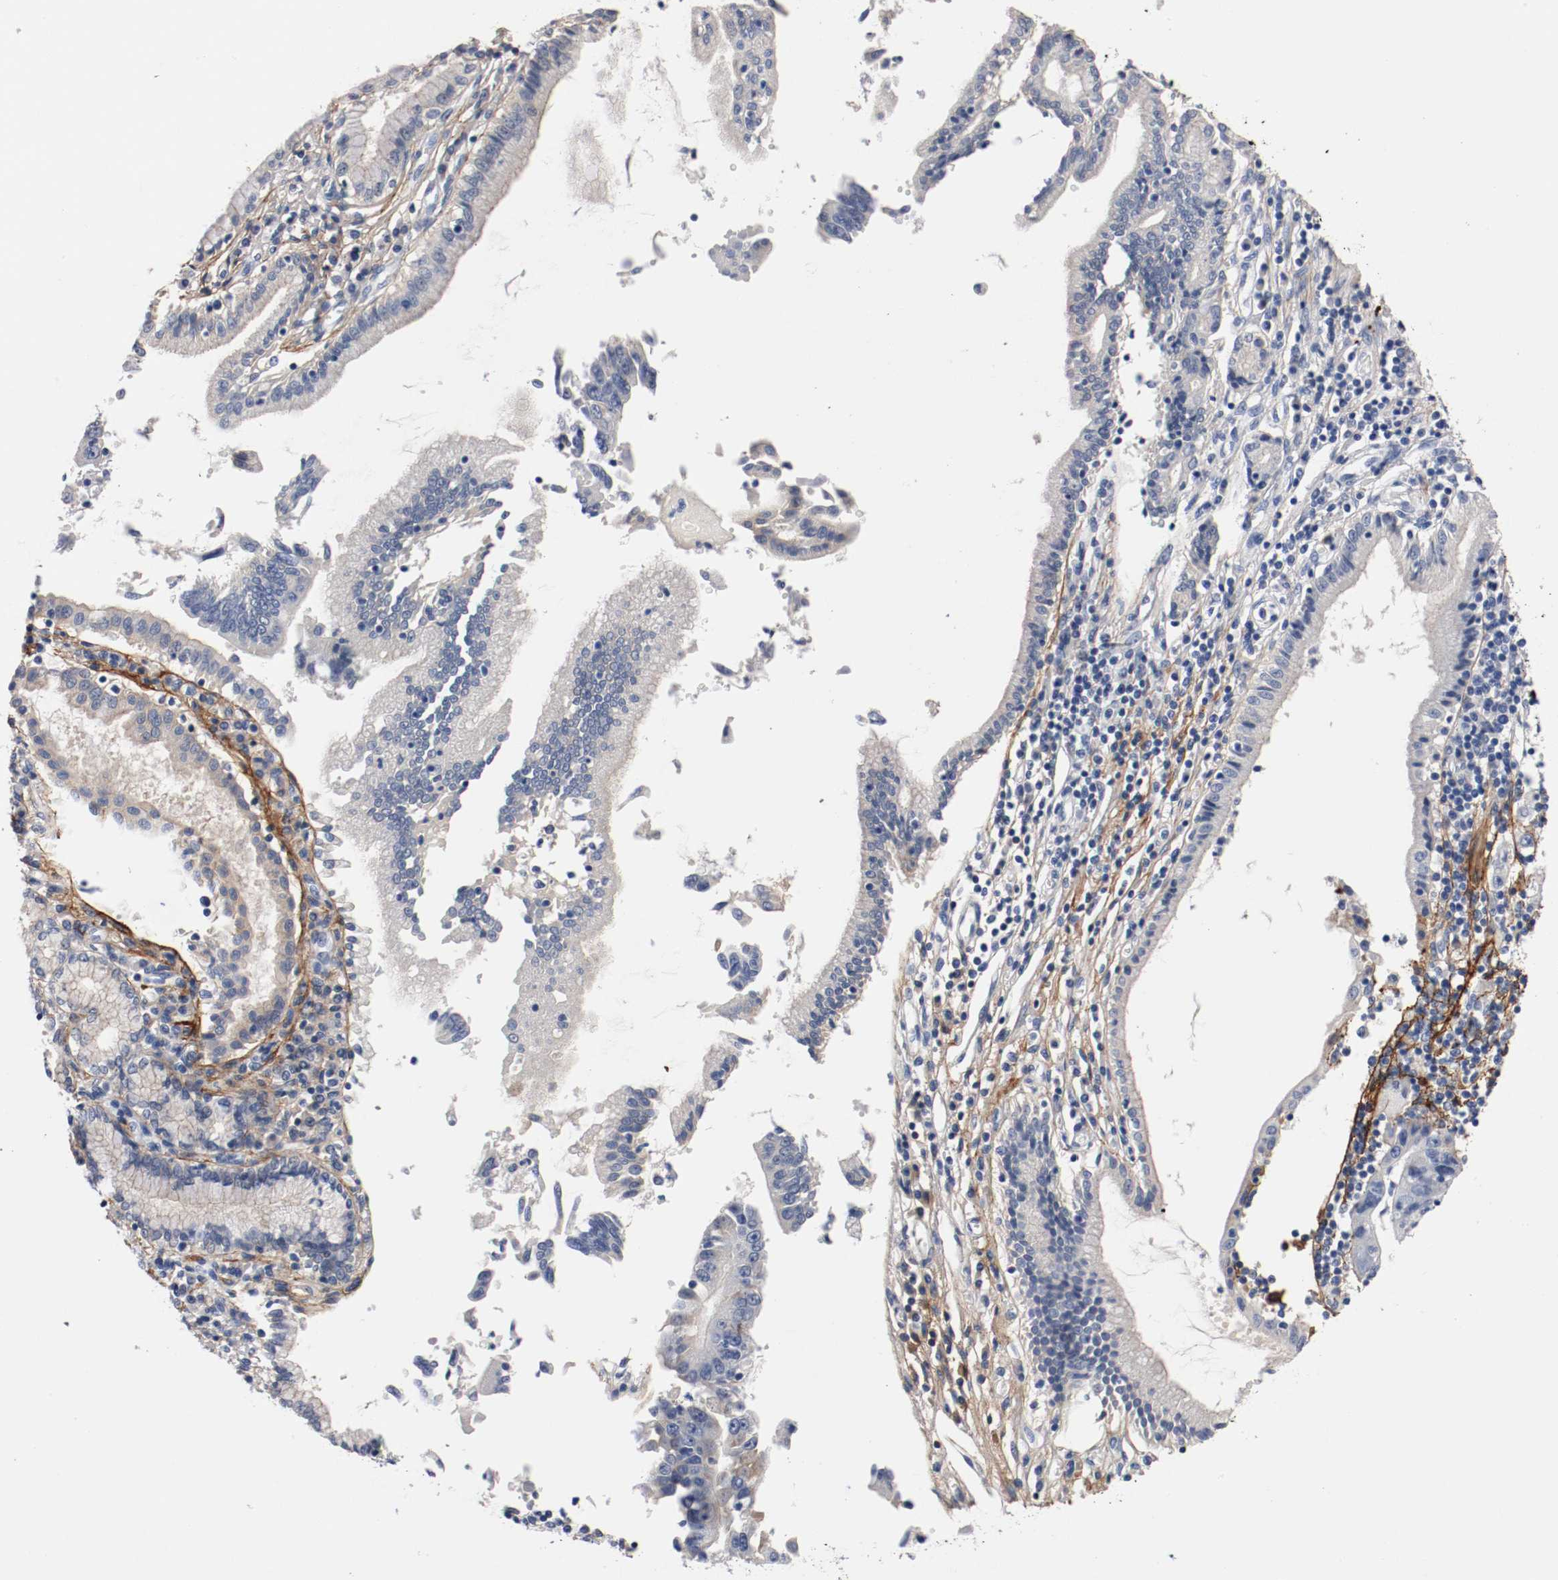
{"staining": {"intensity": "moderate", "quantity": "<25%", "location": "cytoplasmic/membranous"}, "tissue": "pancreatic cancer", "cell_type": "Tumor cells", "image_type": "cancer", "snomed": [{"axis": "morphology", "description": "Adenocarcinoma, NOS"}, {"axis": "topography", "description": "Pancreas"}], "caption": "Human pancreatic cancer stained with a brown dye displays moderate cytoplasmic/membranous positive staining in approximately <25% of tumor cells.", "gene": "TNC", "patient": {"sex": "female", "age": 48}}